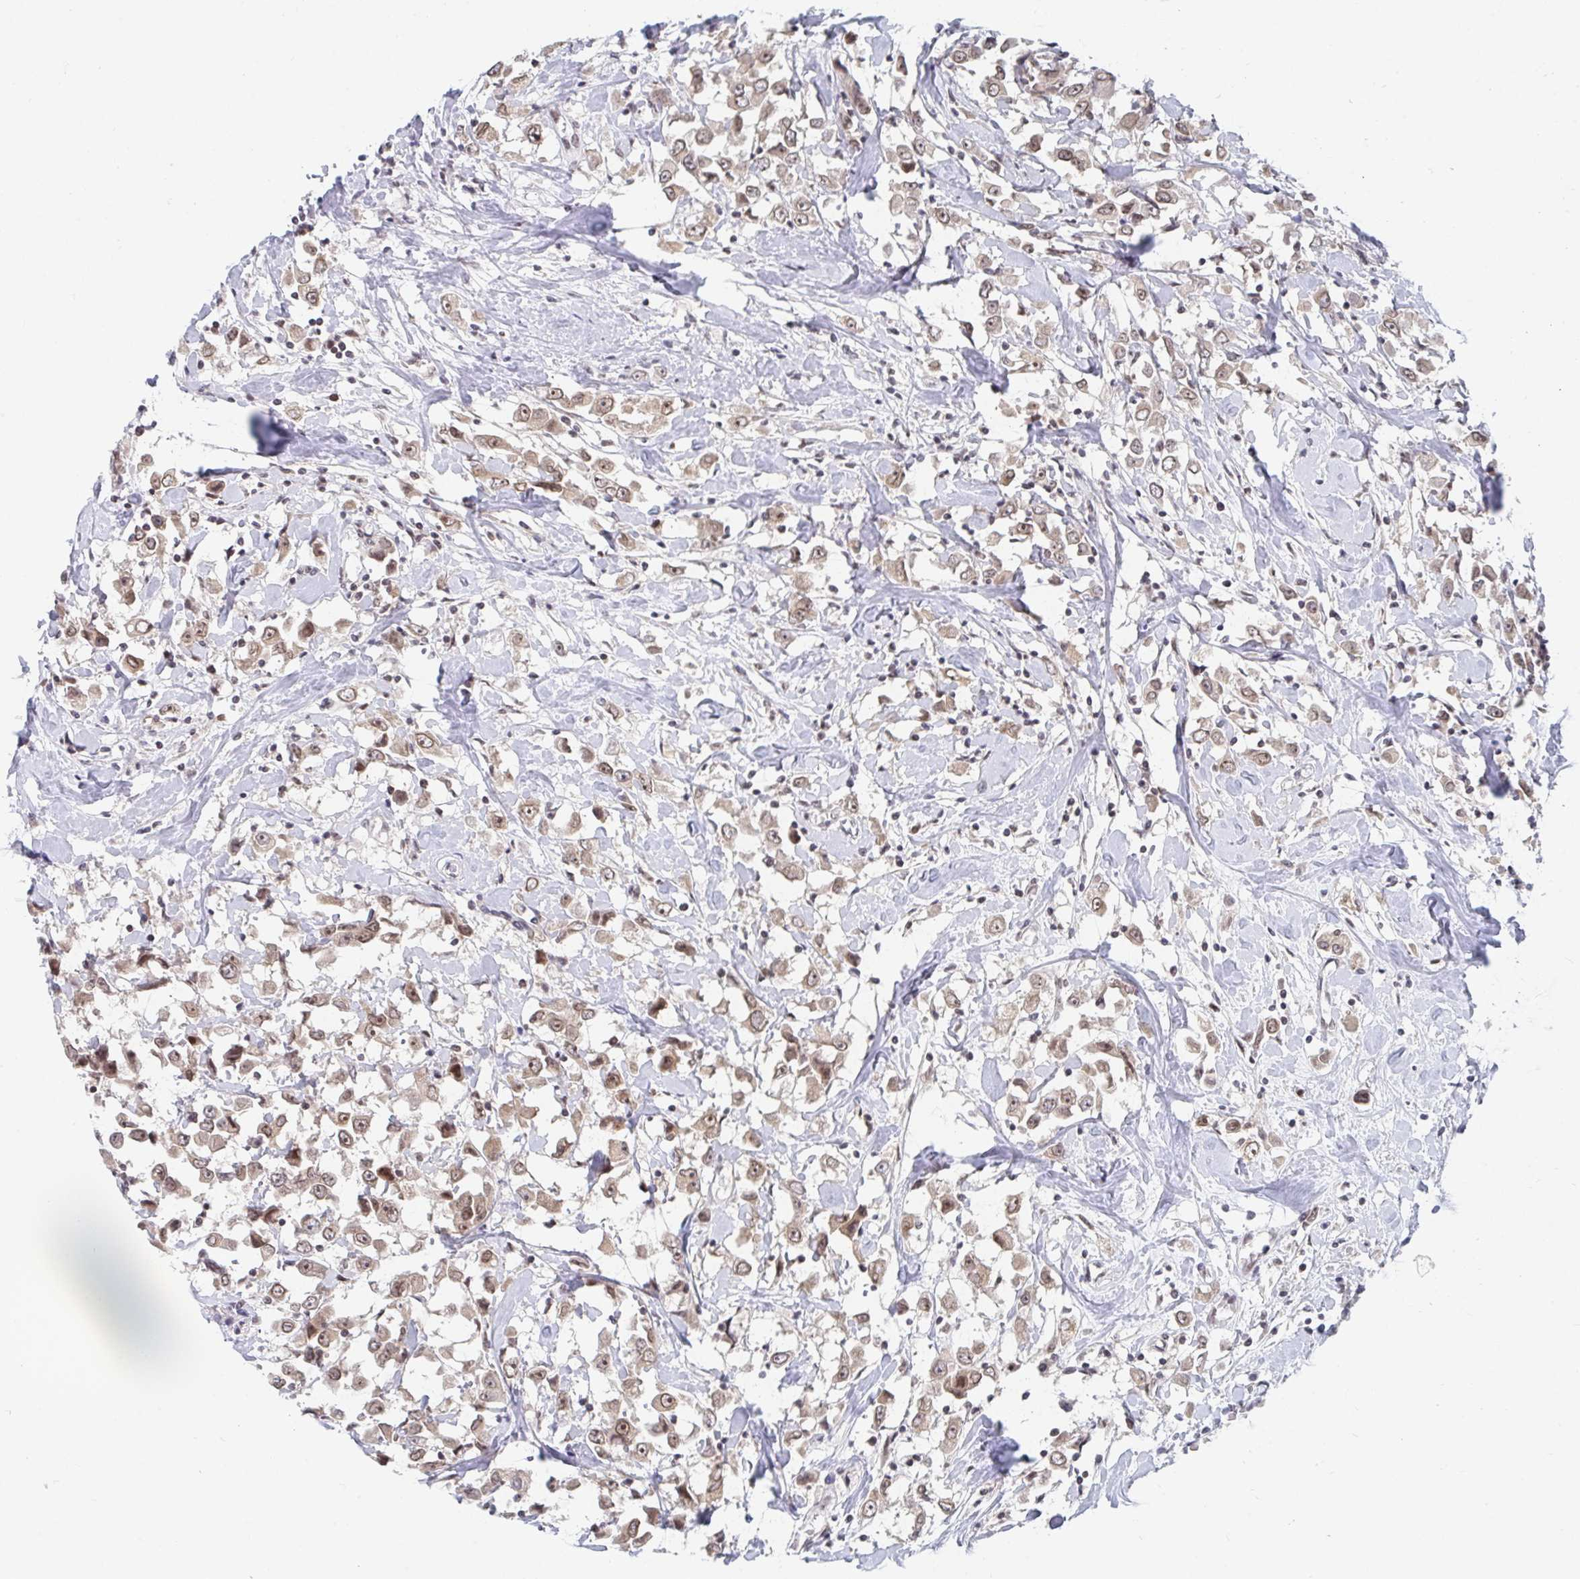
{"staining": {"intensity": "weak", "quantity": ">75%", "location": "cytoplasmic/membranous,nuclear"}, "tissue": "breast cancer", "cell_type": "Tumor cells", "image_type": "cancer", "snomed": [{"axis": "morphology", "description": "Duct carcinoma"}, {"axis": "topography", "description": "Breast"}], "caption": "Tumor cells show weak cytoplasmic/membranous and nuclear positivity in about >75% of cells in breast cancer (invasive ductal carcinoma). The staining was performed using DAB, with brown indicating positive protein expression. Nuclei are stained blue with hematoxylin.", "gene": "TRIP12", "patient": {"sex": "female", "age": 61}}